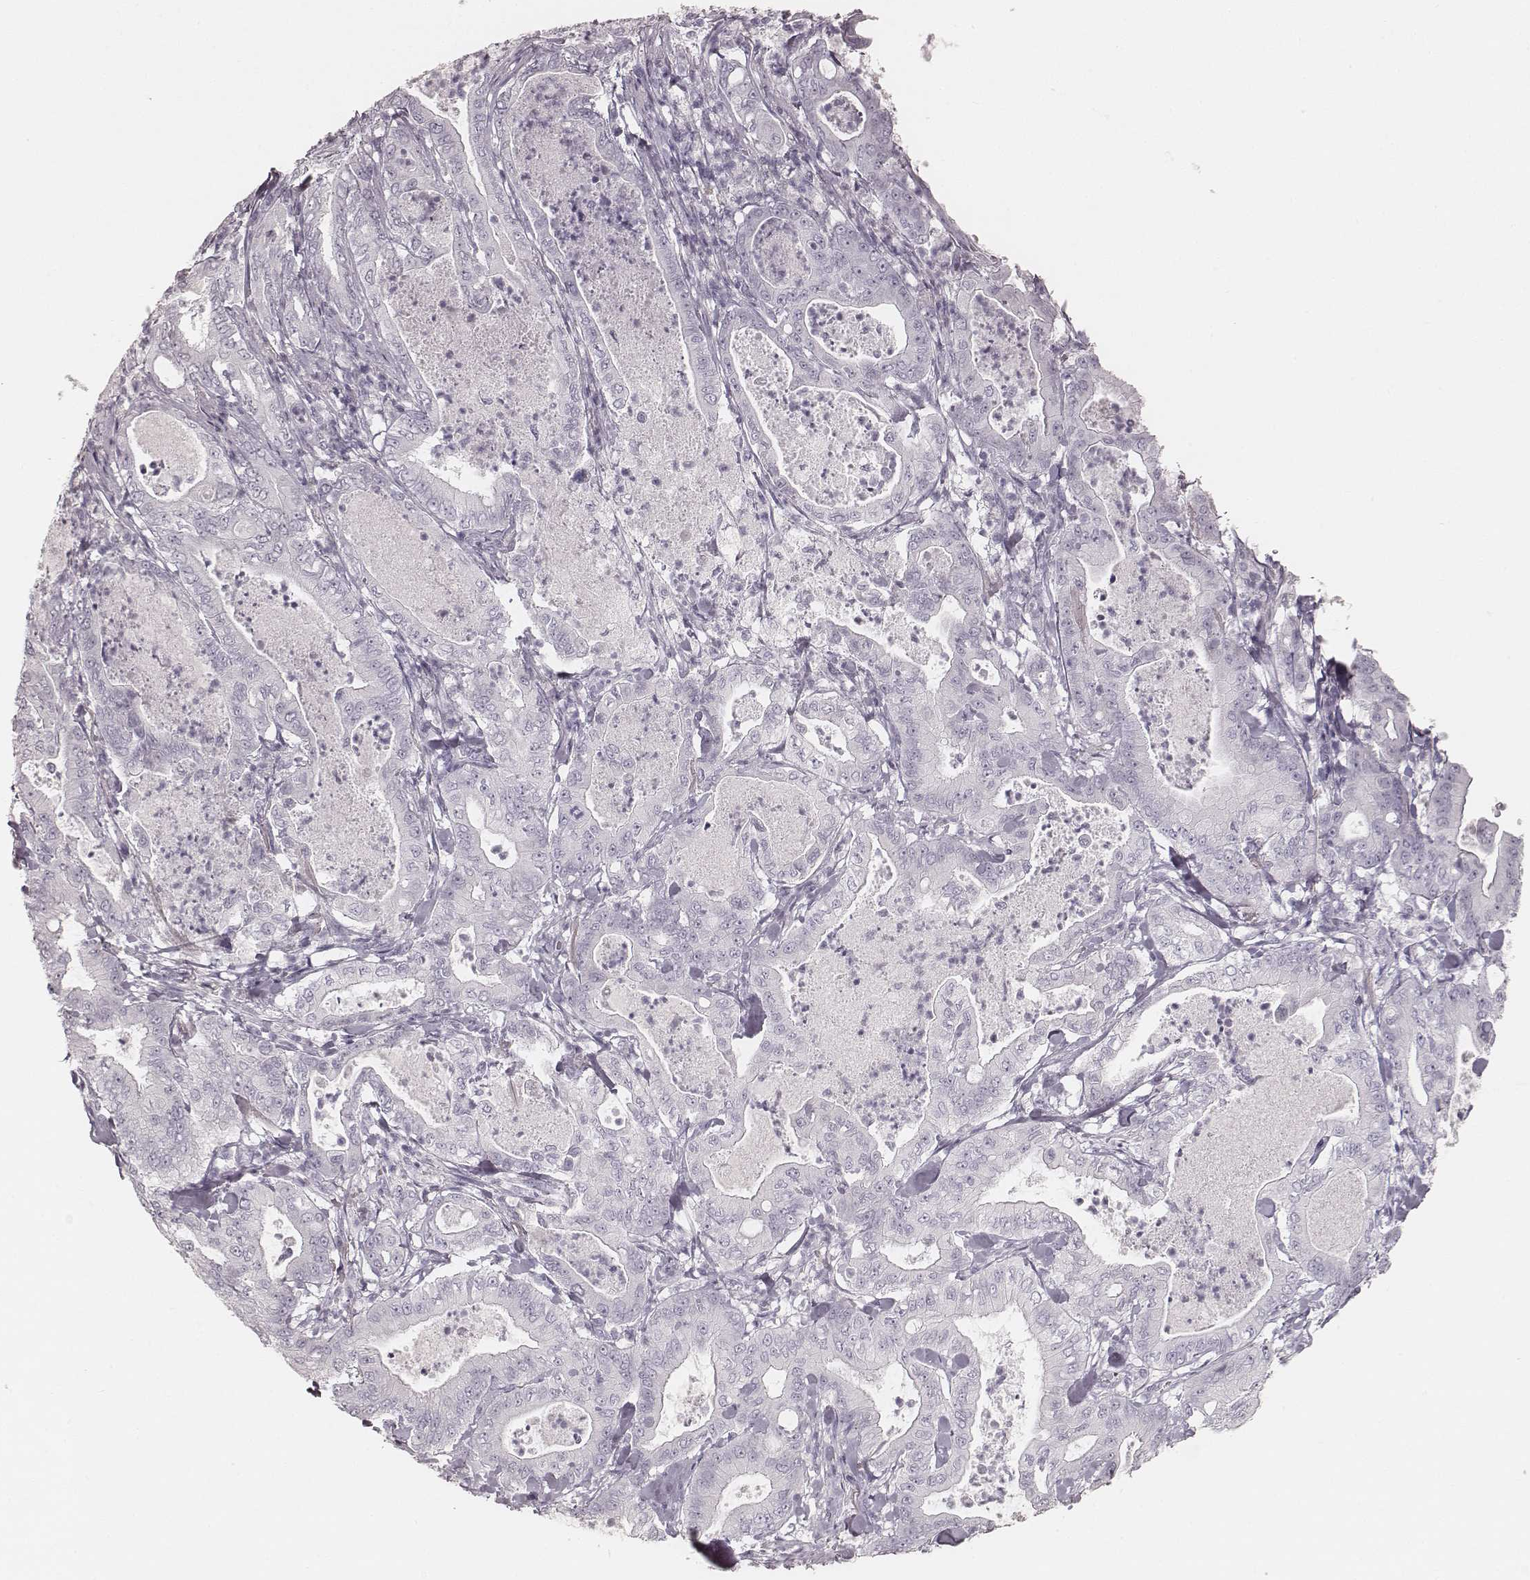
{"staining": {"intensity": "negative", "quantity": "none", "location": "none"}, "tissue": "pancreatic cancer", "cell_type": "Tumor cells", "image_type": "cancer", "snomed": [{"axis": "morphology", "description": "Adenocarcinoma, NOS"}, {"axis": "topography", "description": "Pancreas"}], "caption": "Immunohistochemistry (IHC) of pancreatic adenocarcinoma demonstrates no expression in tumor cells.", "gene": "KRT82", "patient": {"sex": "male", "age": 71}}